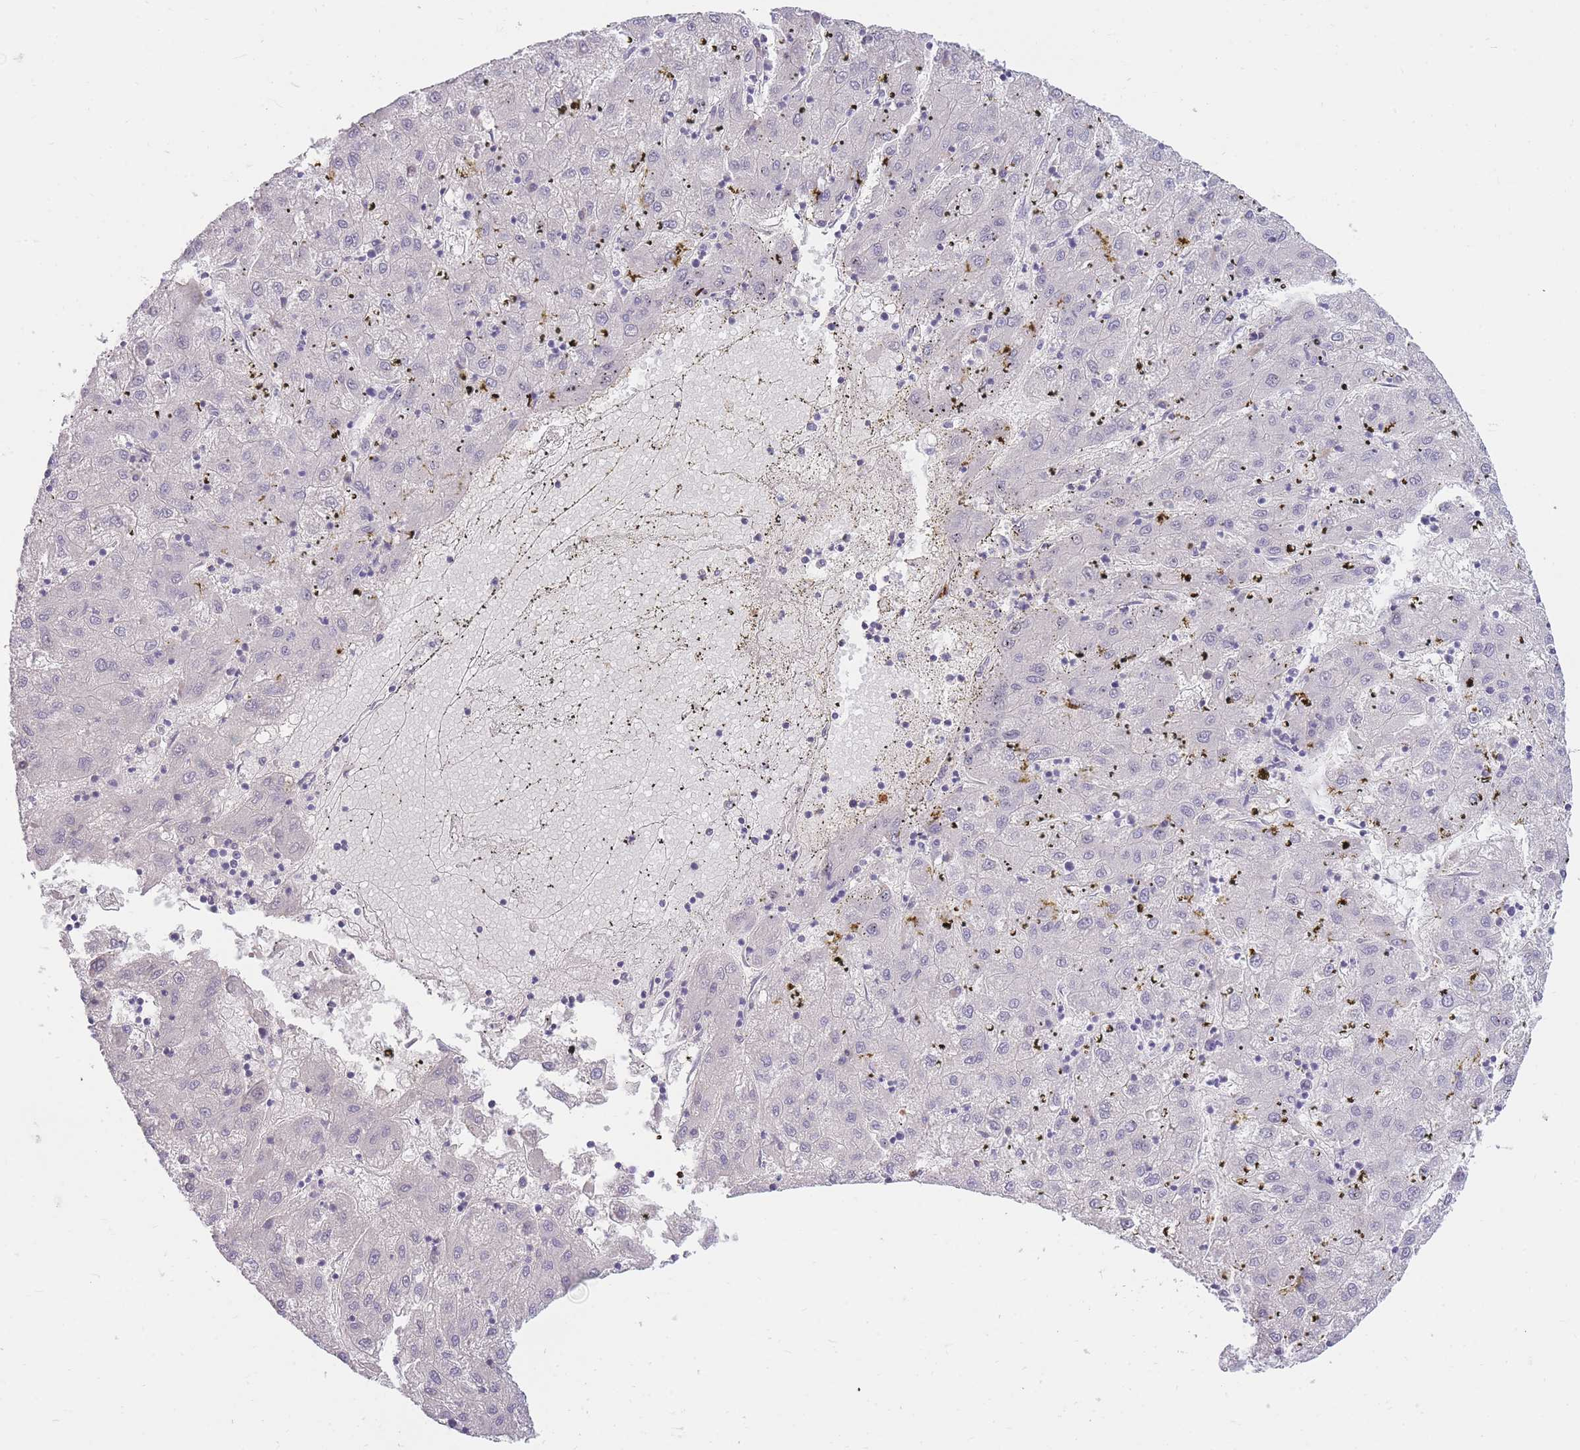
{"staining": {"intensity": "negative", "quantity": "none", "location": "none"}, "tissue": "liver cancer", "cell_type": "Tumor cells", "image_type": "cancer", "snomed": [{"axis": "morphology", "description": "Carcinoma, Hepatocellular, NOS"}, {"axis": "topography", "description": "Liver"}], "caption": "High magnification brightfield microscopy of liver cancer stained with DAB (brown) and counterstained with hematoxylin (blue): tumor cells show no significant staining.", "gene": "TPSD1", "patient": {"sex": "male", "age": 72}}